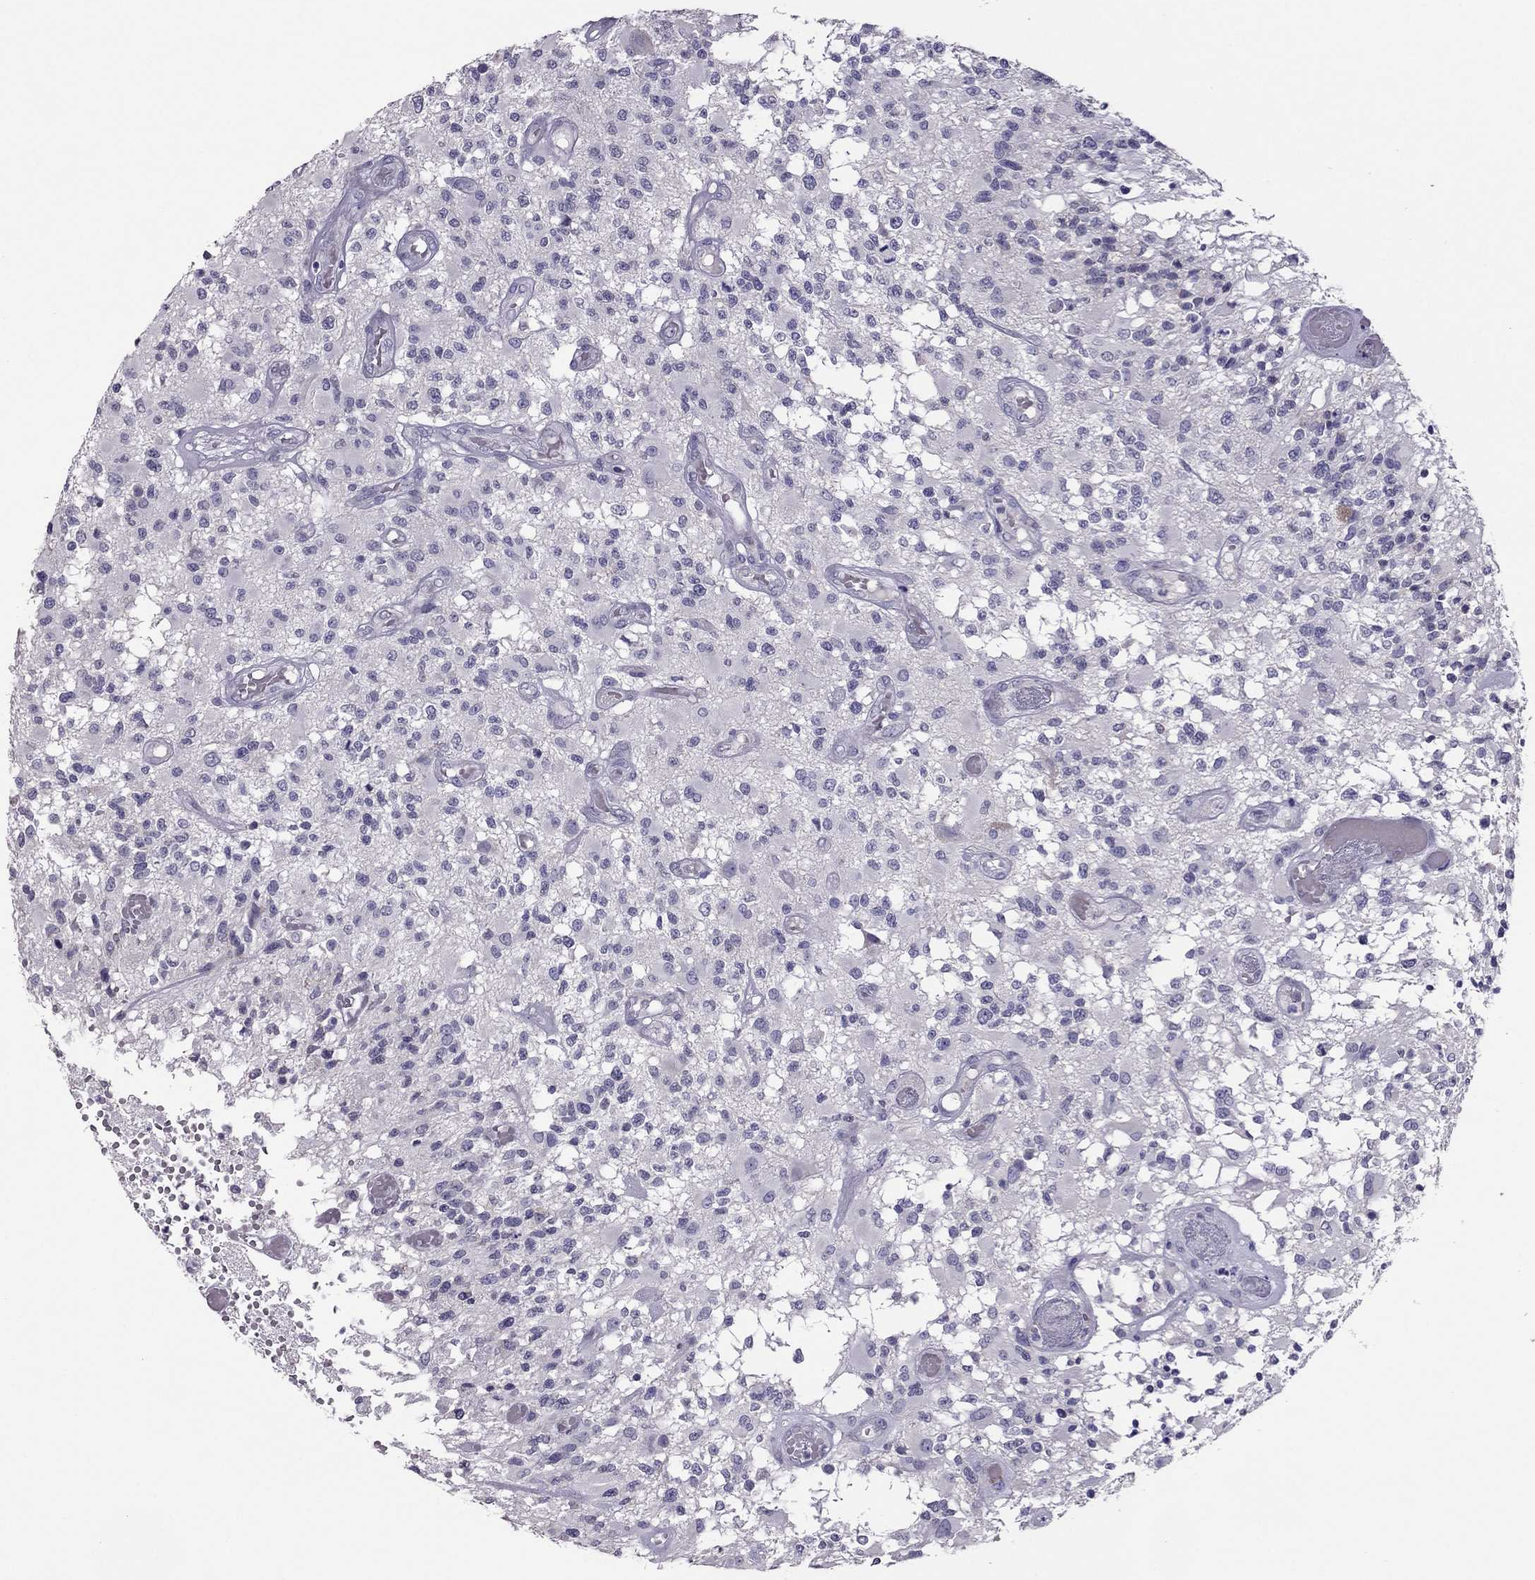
{"staining": {"intensity": "negative", "quantity": "none", "location": "none"}, "tissue": "glioma", "cell_type": "Tumor cells", "image_type": "cancer", "snomed": [{"axis": "morphology", "description": "Glioma, malignant, High grade"}, {"axis": "topography", "description": "Brain"}], "caption": "IHC image of glioma stained for a protein (brown), which shows no positivity in tumor cells.", "gene": "RGS8", "patient": {"sex": "female", "age": 63}}